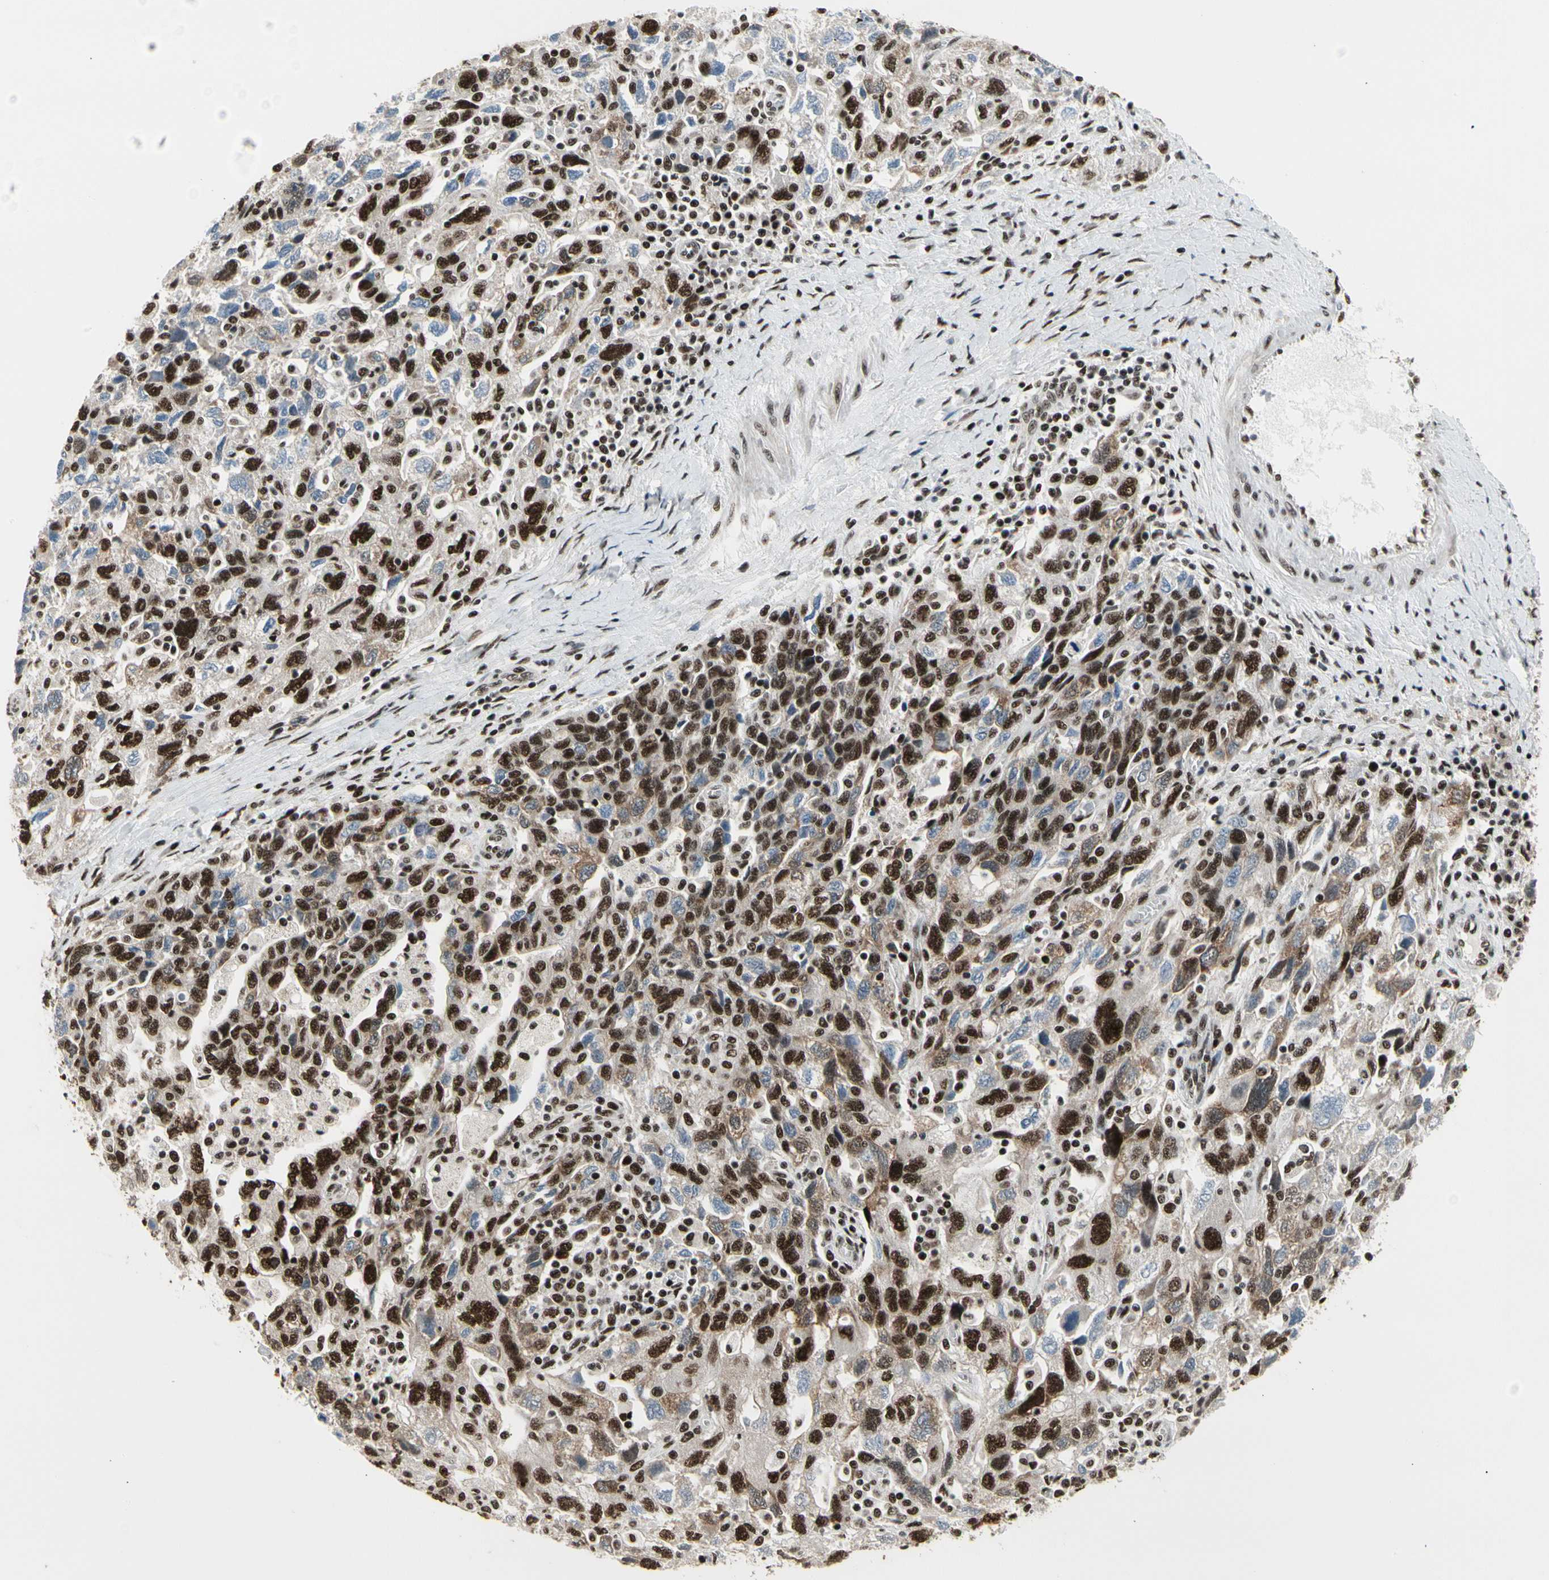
{"staining": {"intensity": "strong", "quantity": "25%-75%", "location": "nuclear"}, "tissue": "ovarian cancer", "cell_type": "Tumor cells", "image_type": "cancer", "snomed": [{"axis": "morphology", "description": "Carcinoma, NOS"}, {"axis": "morphology", "description": "Cystadenocarcinoma, serous, NOS"}, {"axis": "topography", "description": "Ovary"}], "caption": "Immunohistochemical staining of human ovarian cancer (carcinoma) displays strong nuclear protein positivity in about 25%-75% of tumor cells.", "gene": "SRSF11", "patient": {"sex": "female", "age": 69}}